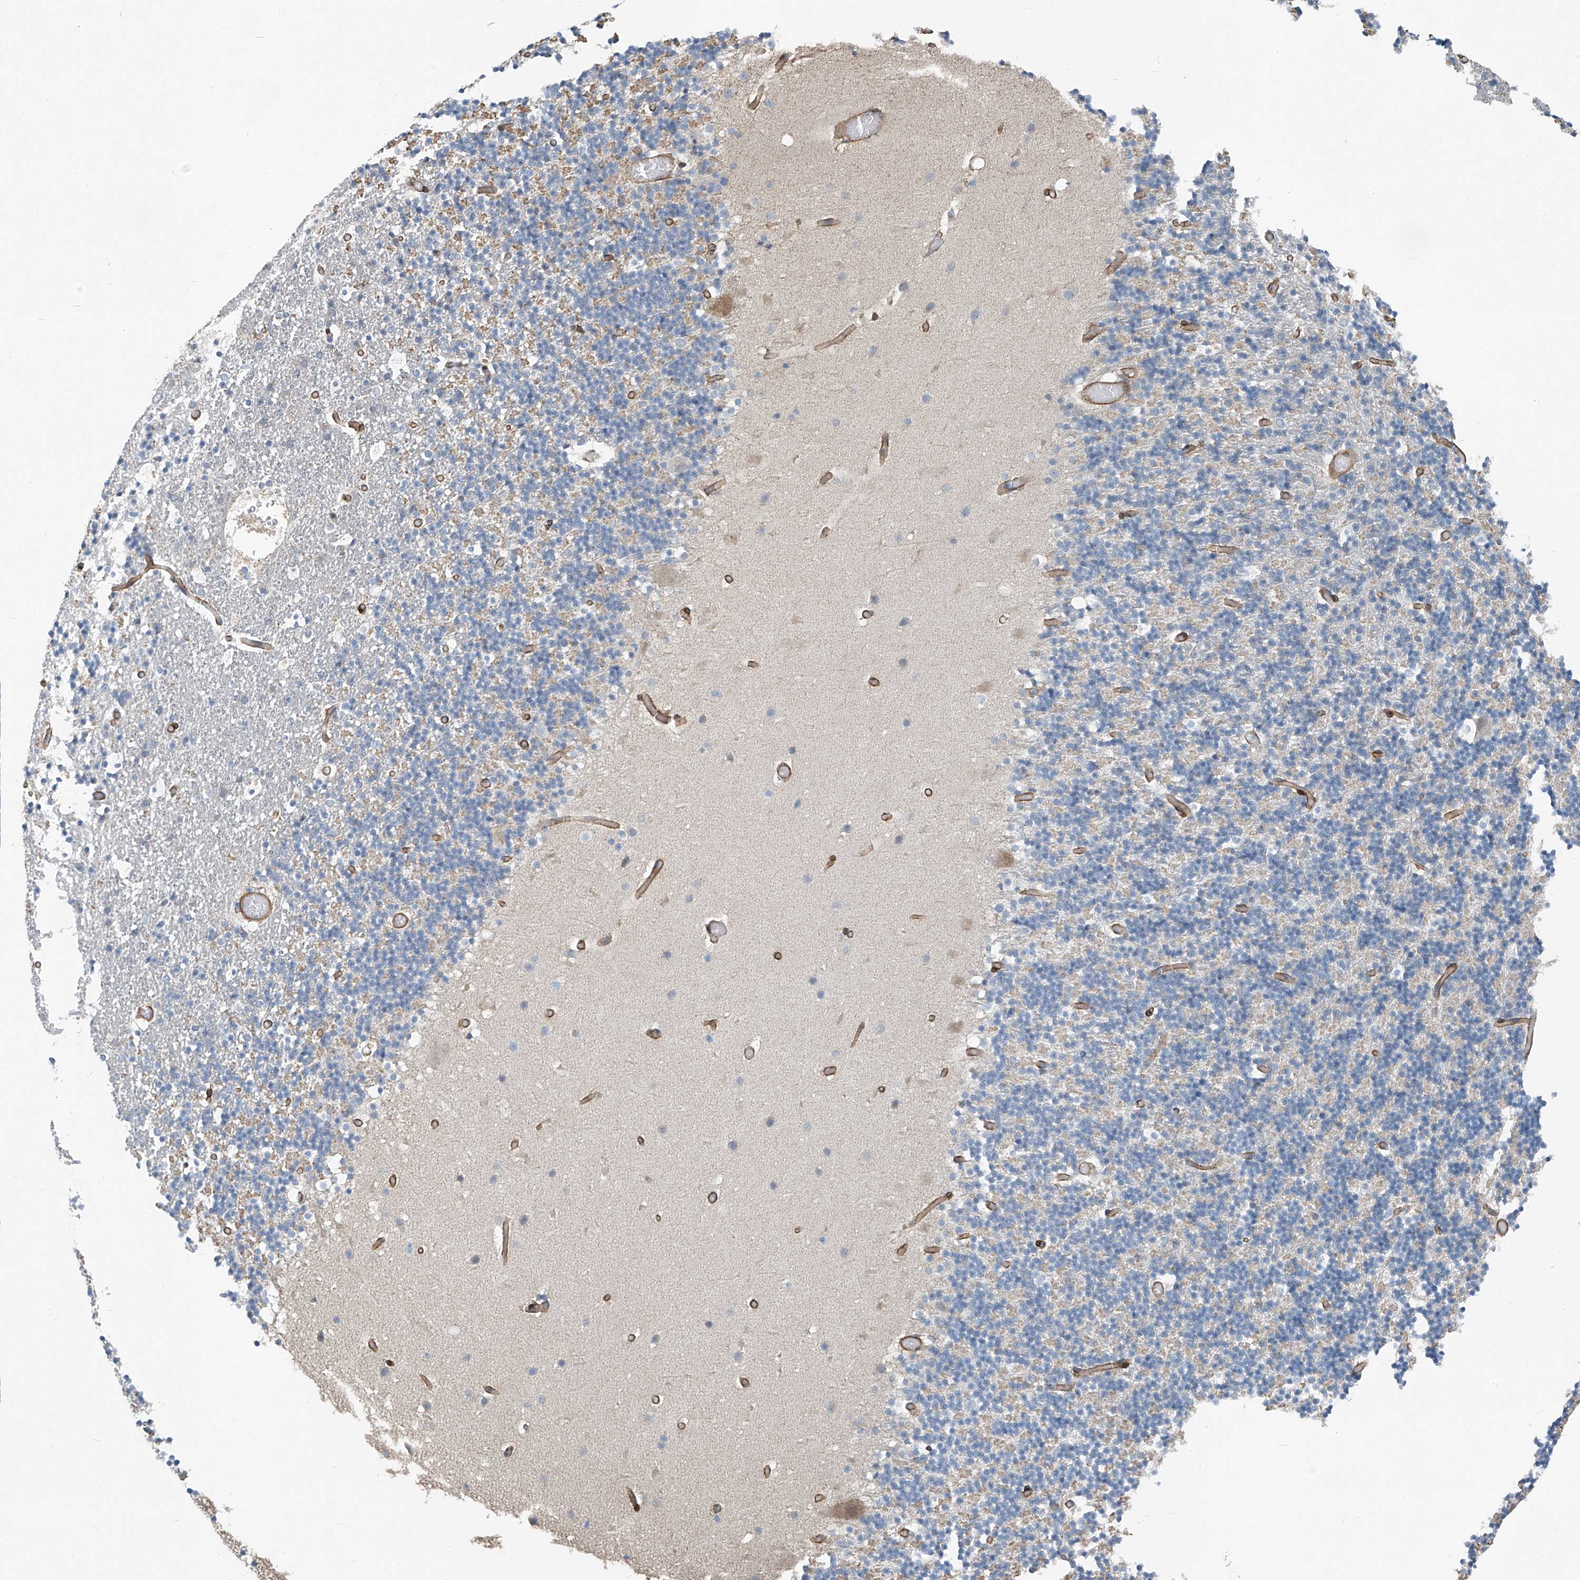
{"staining": {"intensity": "negative", "quantity": "none", "location": "none"}, "tissue": "cerebellum", "cell_type": "Cells in granular layer", "image_type": "normal", "snomed": [{"axis": "morphology", "description": "Normal tissue, NOS"}, {"axis": "topography", "description": "Cerebellum"}], "caption": "Cerebellum was stained to show a protein in brown. There is no significant positivity in cells in granular layer. (Brightfield microscopy of DAB immunohistochemistry (IHC) at high magnification).", "gene": "TNS2", "patient": {"sex": "male", "age": 57}}